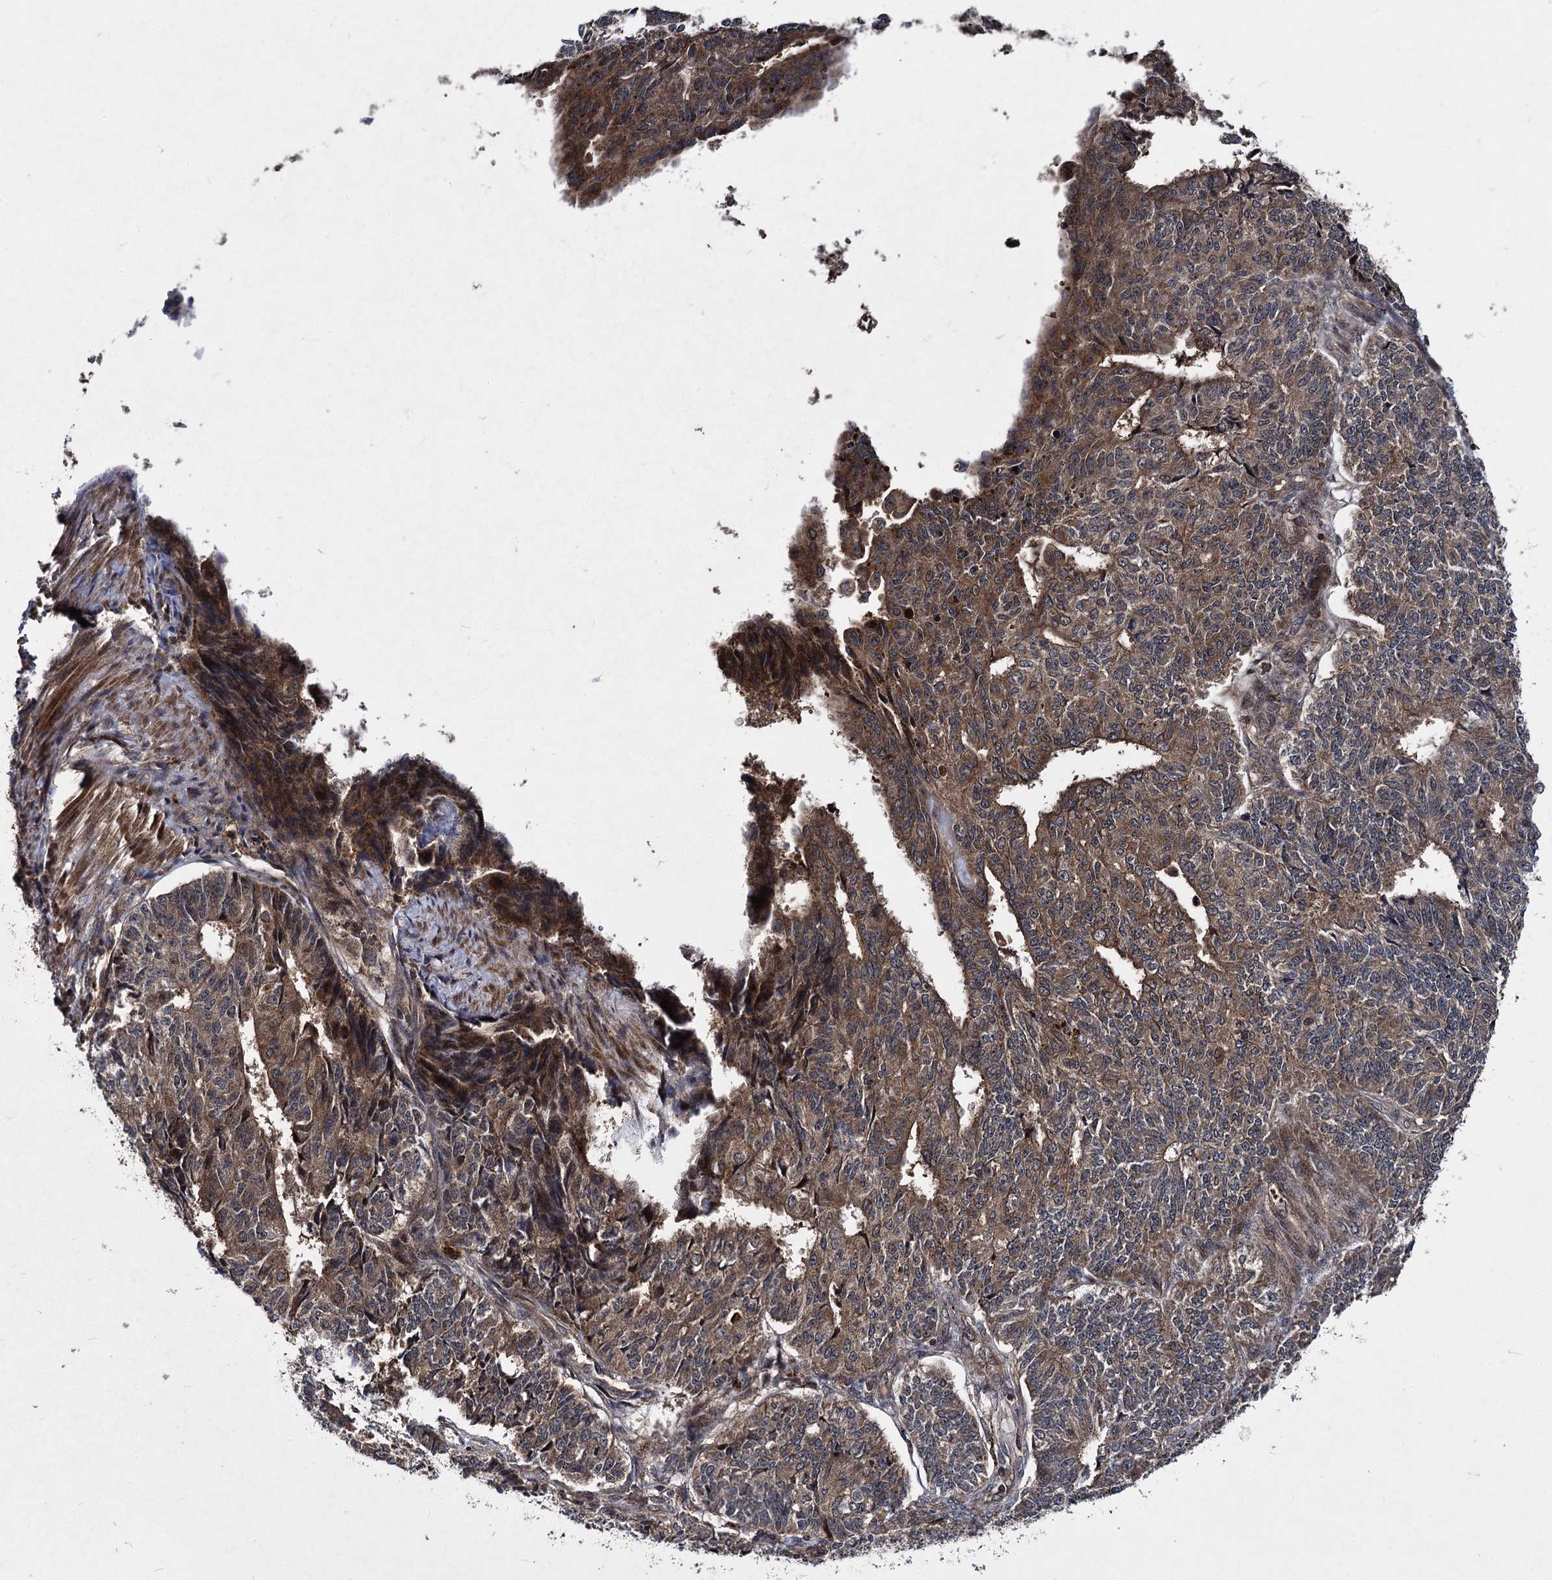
{"staining": {"intensity": "moderate", "quantity": ">75%", "location": "cytoplasmic/membranous"}, "tissue": "endometrial cancer", "cell_type": "Tumor cells", "image_type": "cancer", "snomed": [{"axis": "morphology", "description": "Adenocarcinoma, NOS"}, {"axis": "topography", "description": "Endometrium"}], "caption": "Tumor cells display medium levels of moderate cytoplasmic/membranous staining in about >75% of cells in human adenocarcinoma (endometrial). (DAB (3,3'-diaminobenzidine) IHC, brown staining for protein, blue staining for nuclei).", "gene": "BCL2L2", "patient": {"sex": "female", "age": 32}}